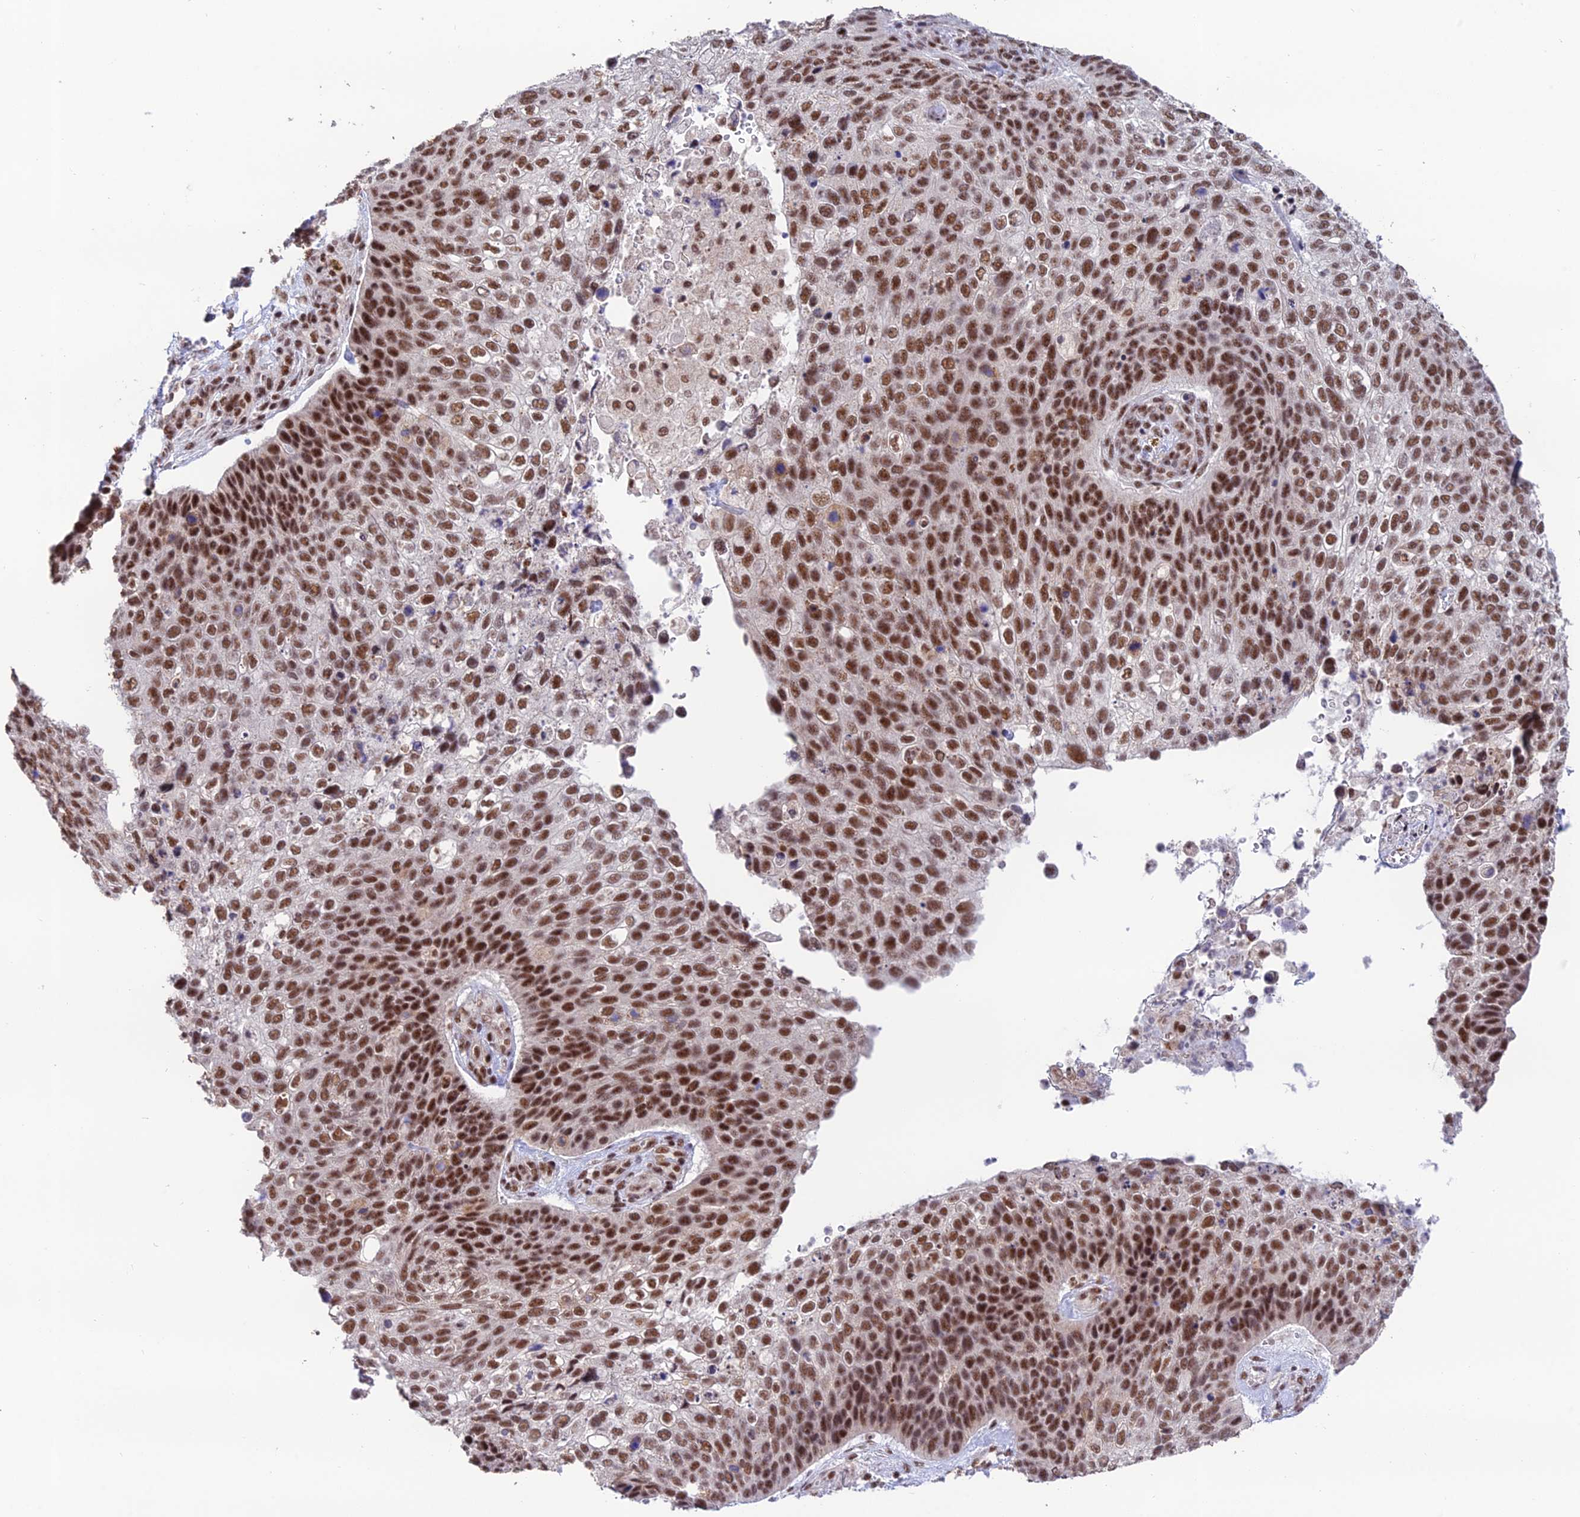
{"staining": {"intensity": "moderate", "quantity": ">75%", "location": "nuclear"}, "tissue": "skin cancer", "cell_type": "Tumor cells", "image_type": "cancer", "snomed": [{"axis": "morphology", "description": "Basal cell carcinoma"}, {"axis": "topography", "description": "Skin"}], "caption": "Basal cell carcinoma (skin) tissue exhibits moderate nuclear positivity in approximately >75% of tumor cells", "gene": "THOC7", "patient": {"sex": "female", "age": 74}}